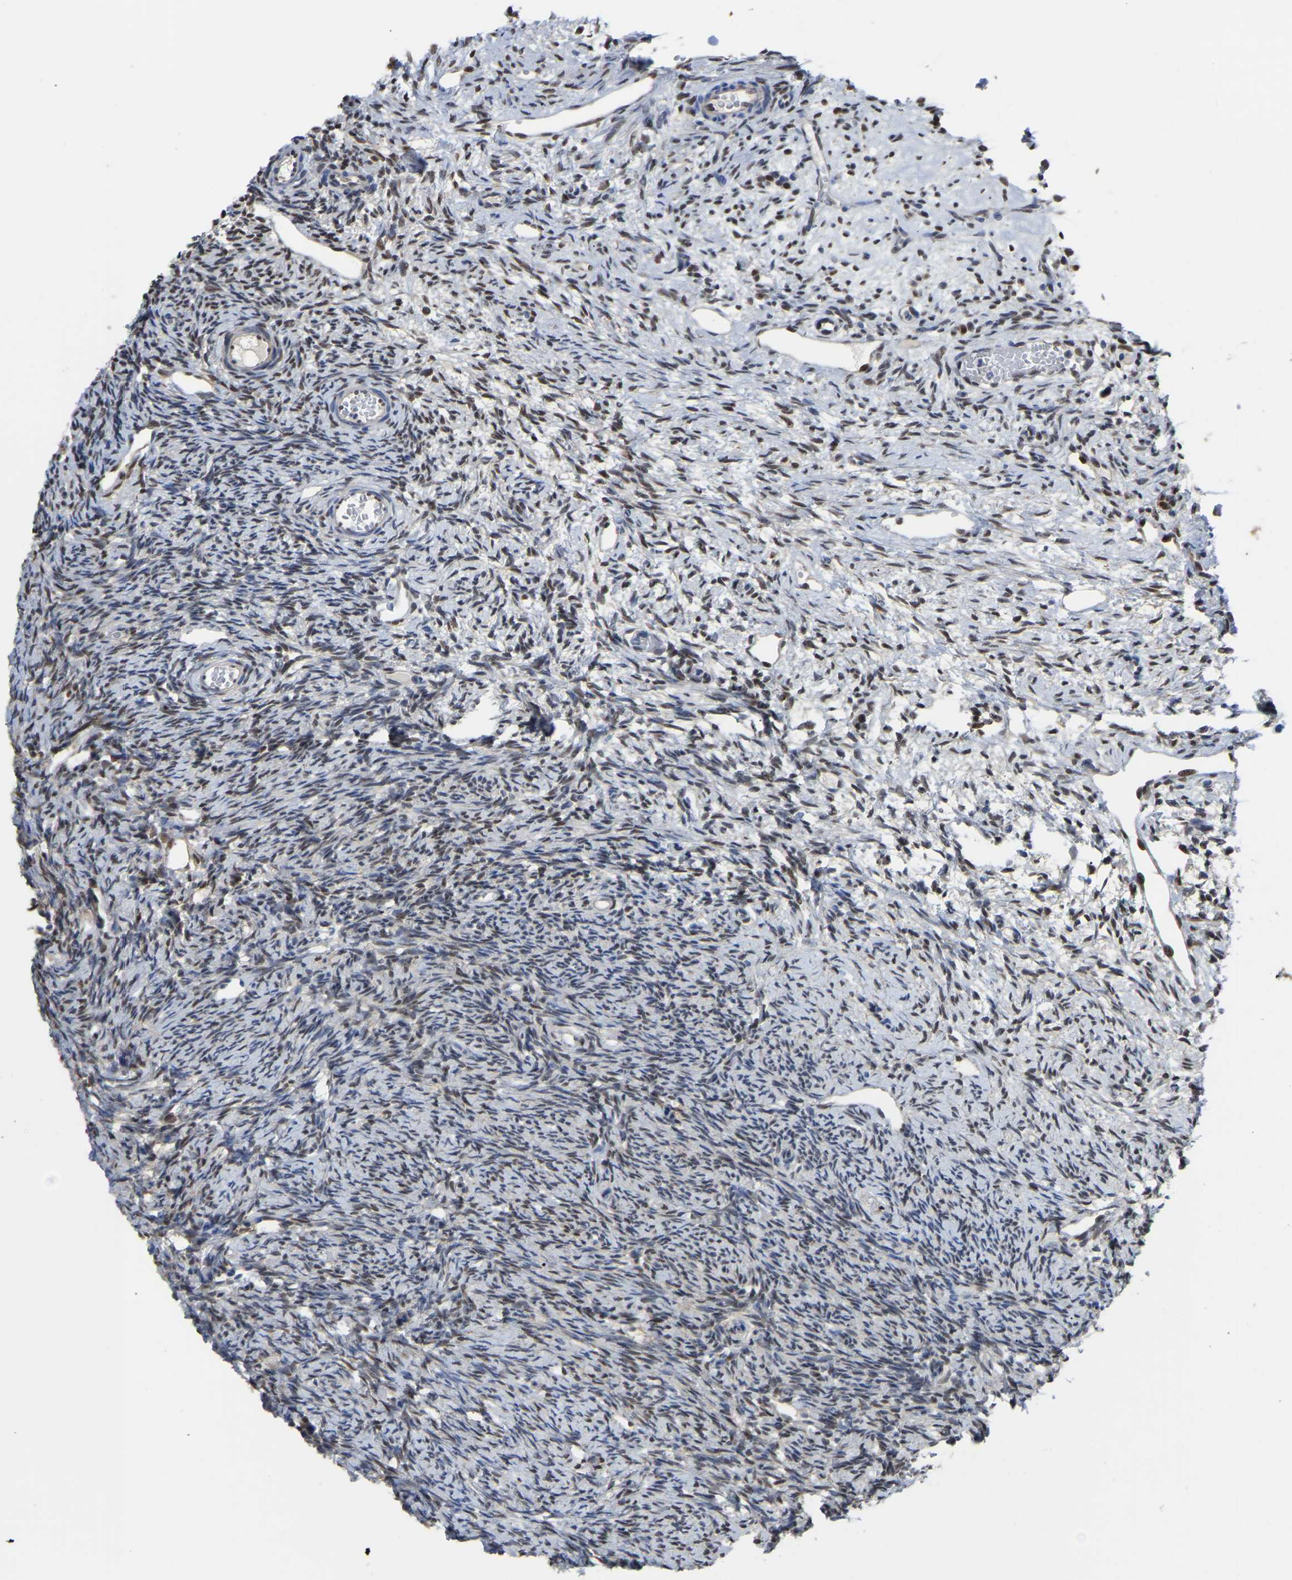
{"staining": {"intensity": "weak", "quantity": ">75%", "location": "cytoplasmic/membranous"}, "tissue": "ovary", "cell_type": "Follicle cells", "image_type": "normal", "snomed": [{"axis": "morphology", "description": "Normal tissue, NOS"}, {"axis": "topography", "description": "Ovary"}], "caption": "The histopathology image shows a brown stain indicating the presence of a protein in the cytoplasmic/membranous of follicle cells in ovary.", "gene": "KLRG2", "patient": {"sex": "female", "age": 33}}